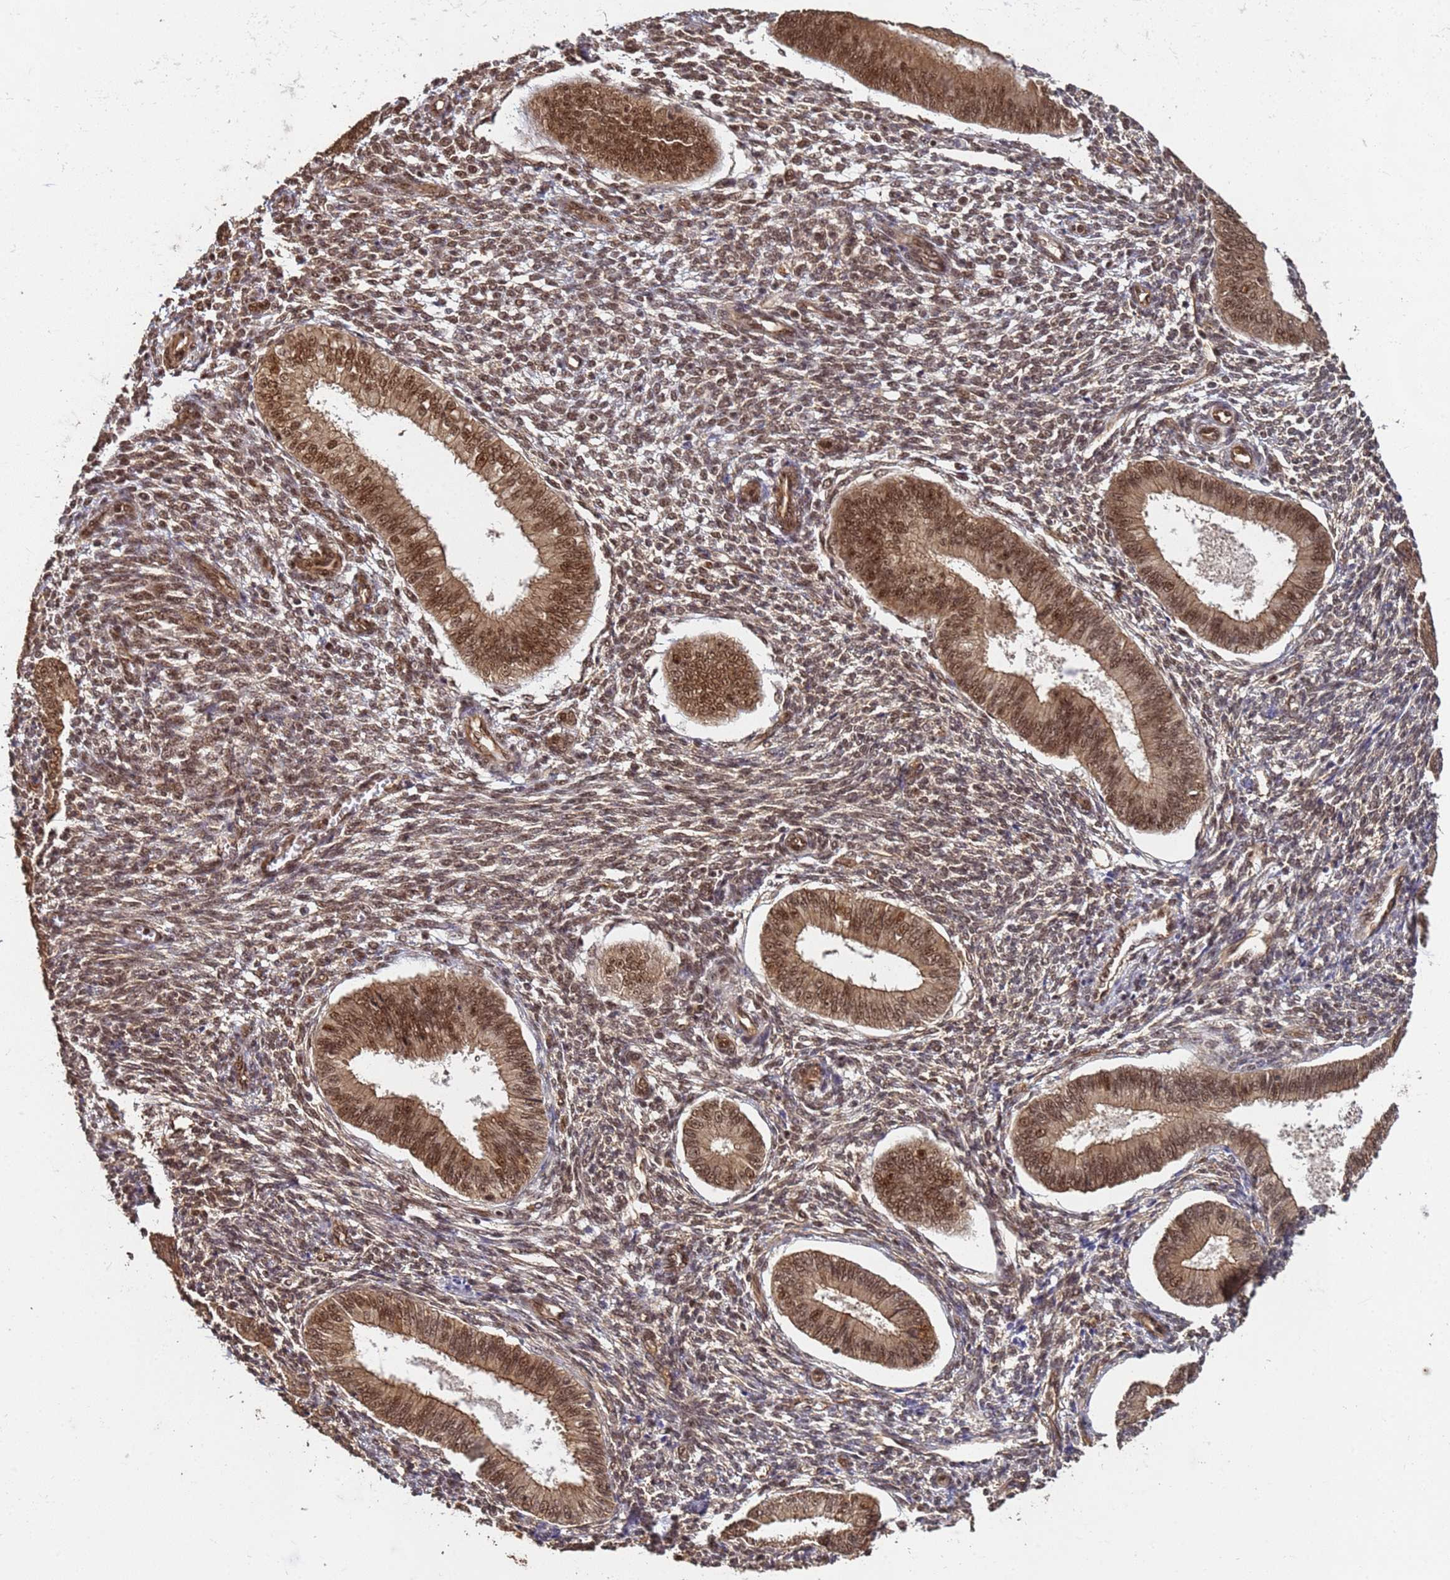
{"staining": {"intensity": "strong", "quantity": "25%-75%", "location": "nuclear"}, "tissue": "endometrium", "cell_type": "Cells in endometrial stroma", "image_type": "normal", "snomed": [{"axis": "morphology", "description": "Normal tissue, NOS"}, {"axis": "topography", "description": "Uterus"}, {"axis": "topography", "description": "Endometrium"}], "caption": "DAB immunohistochemical staining of benign endometrium shows strong nuclear protein expression in approximately 25%-75% of cells in endometrial stroma.", "gene": "SYF2", "patient": {"sex": "female", "age": 48}}